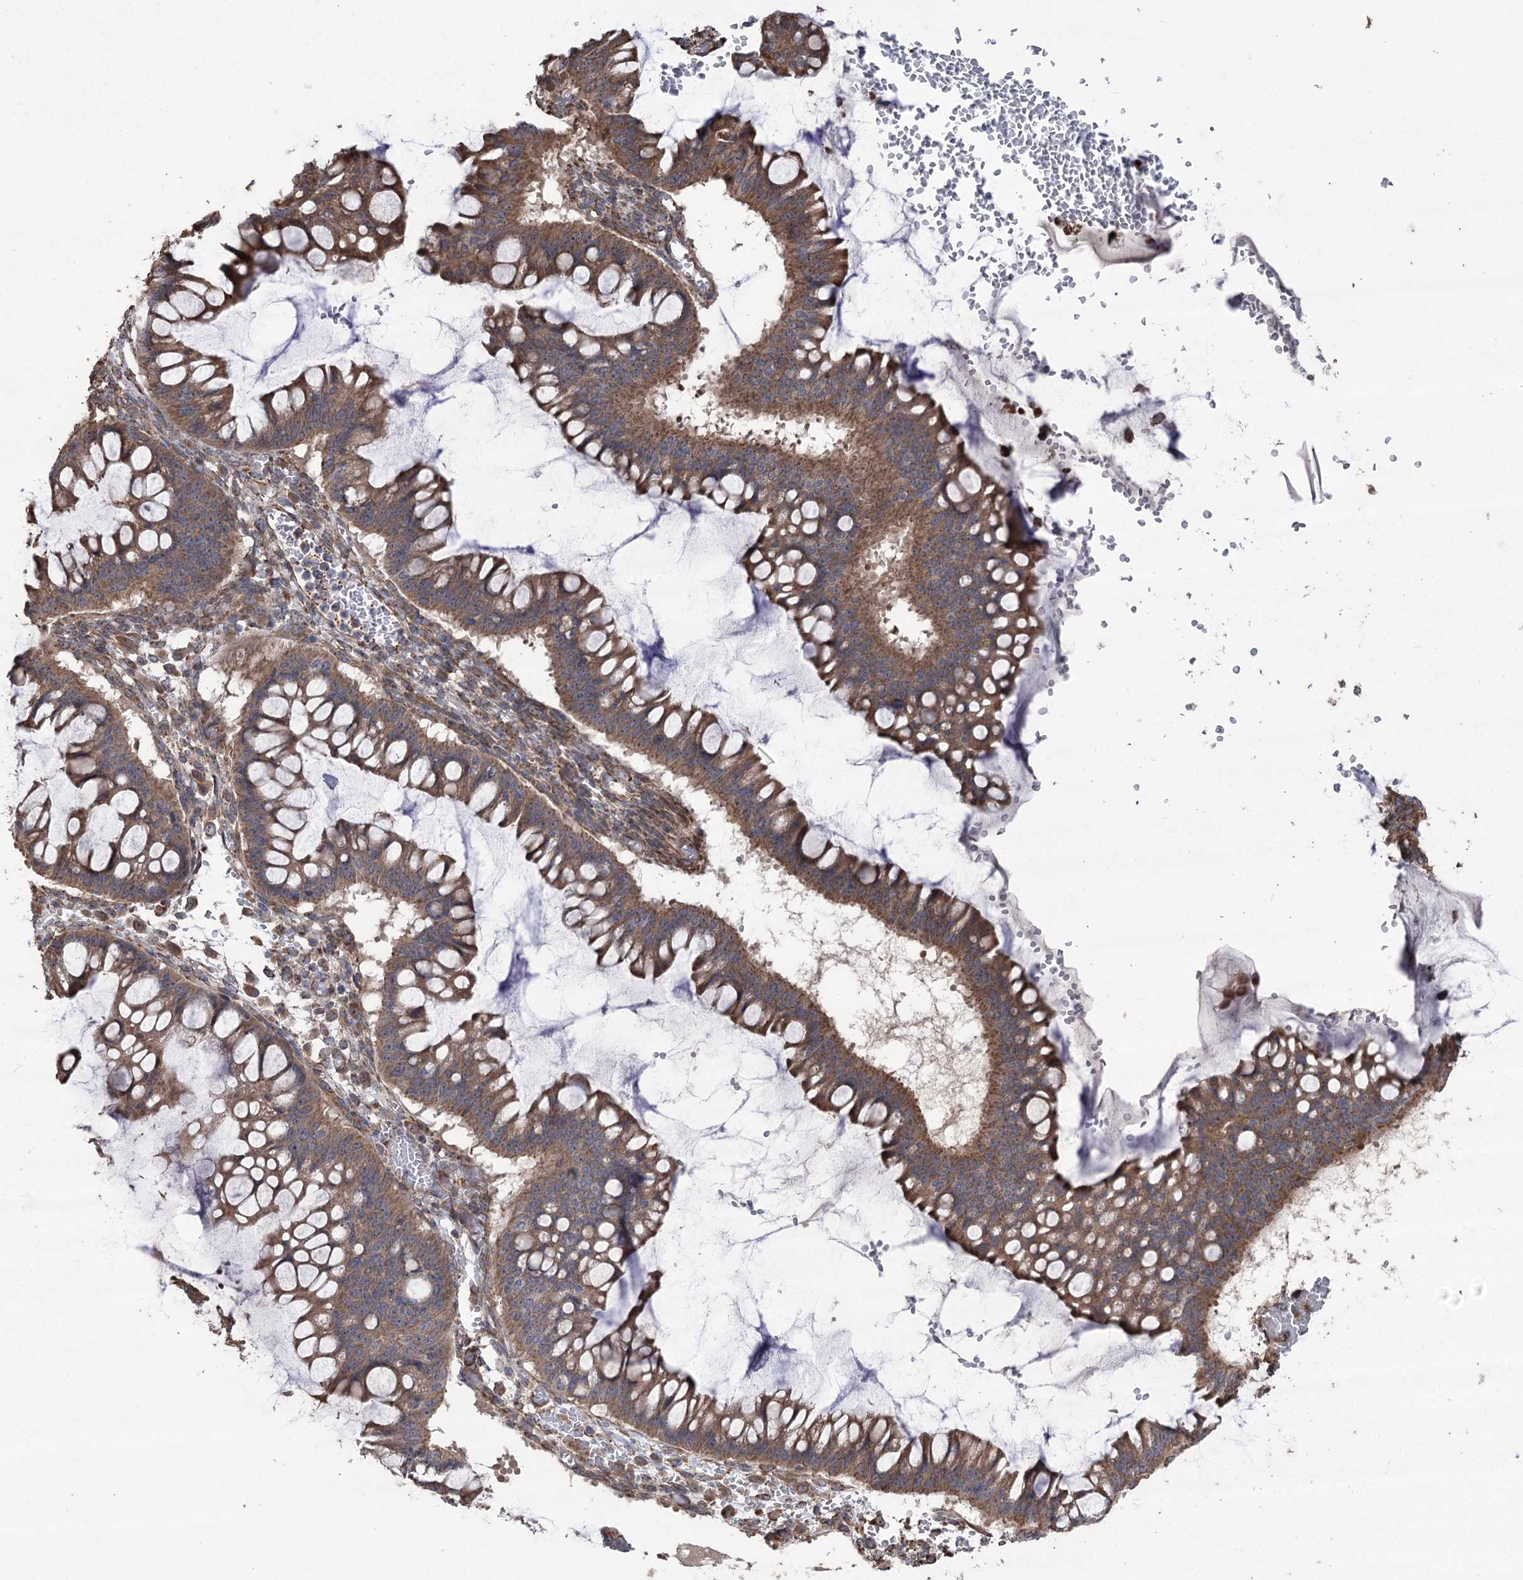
{"staining": {"intensity": "moderate", "quantity": ">75%", "location": "cytoplasmic/membranous"}, "tissue": "ovarian cancer", "cell_type": "Tumor cells", "image_type": "cancer", "snomed": [{"axis": "morphology", "description": "Cystadenocarcinoma, mucinous, NOS"}, {"axis": "topography", "description": "Ovary"}], "caption": "DAB (3,3'-diaminobenzidine) immunohistochemical staining of human ovarian cancer reveals moderate cytoplasmic/membranous protein expression in approximately >75% of tumor cells.", "gene": "RWDD4", "patient": {"sex": "female", "age": 73}}